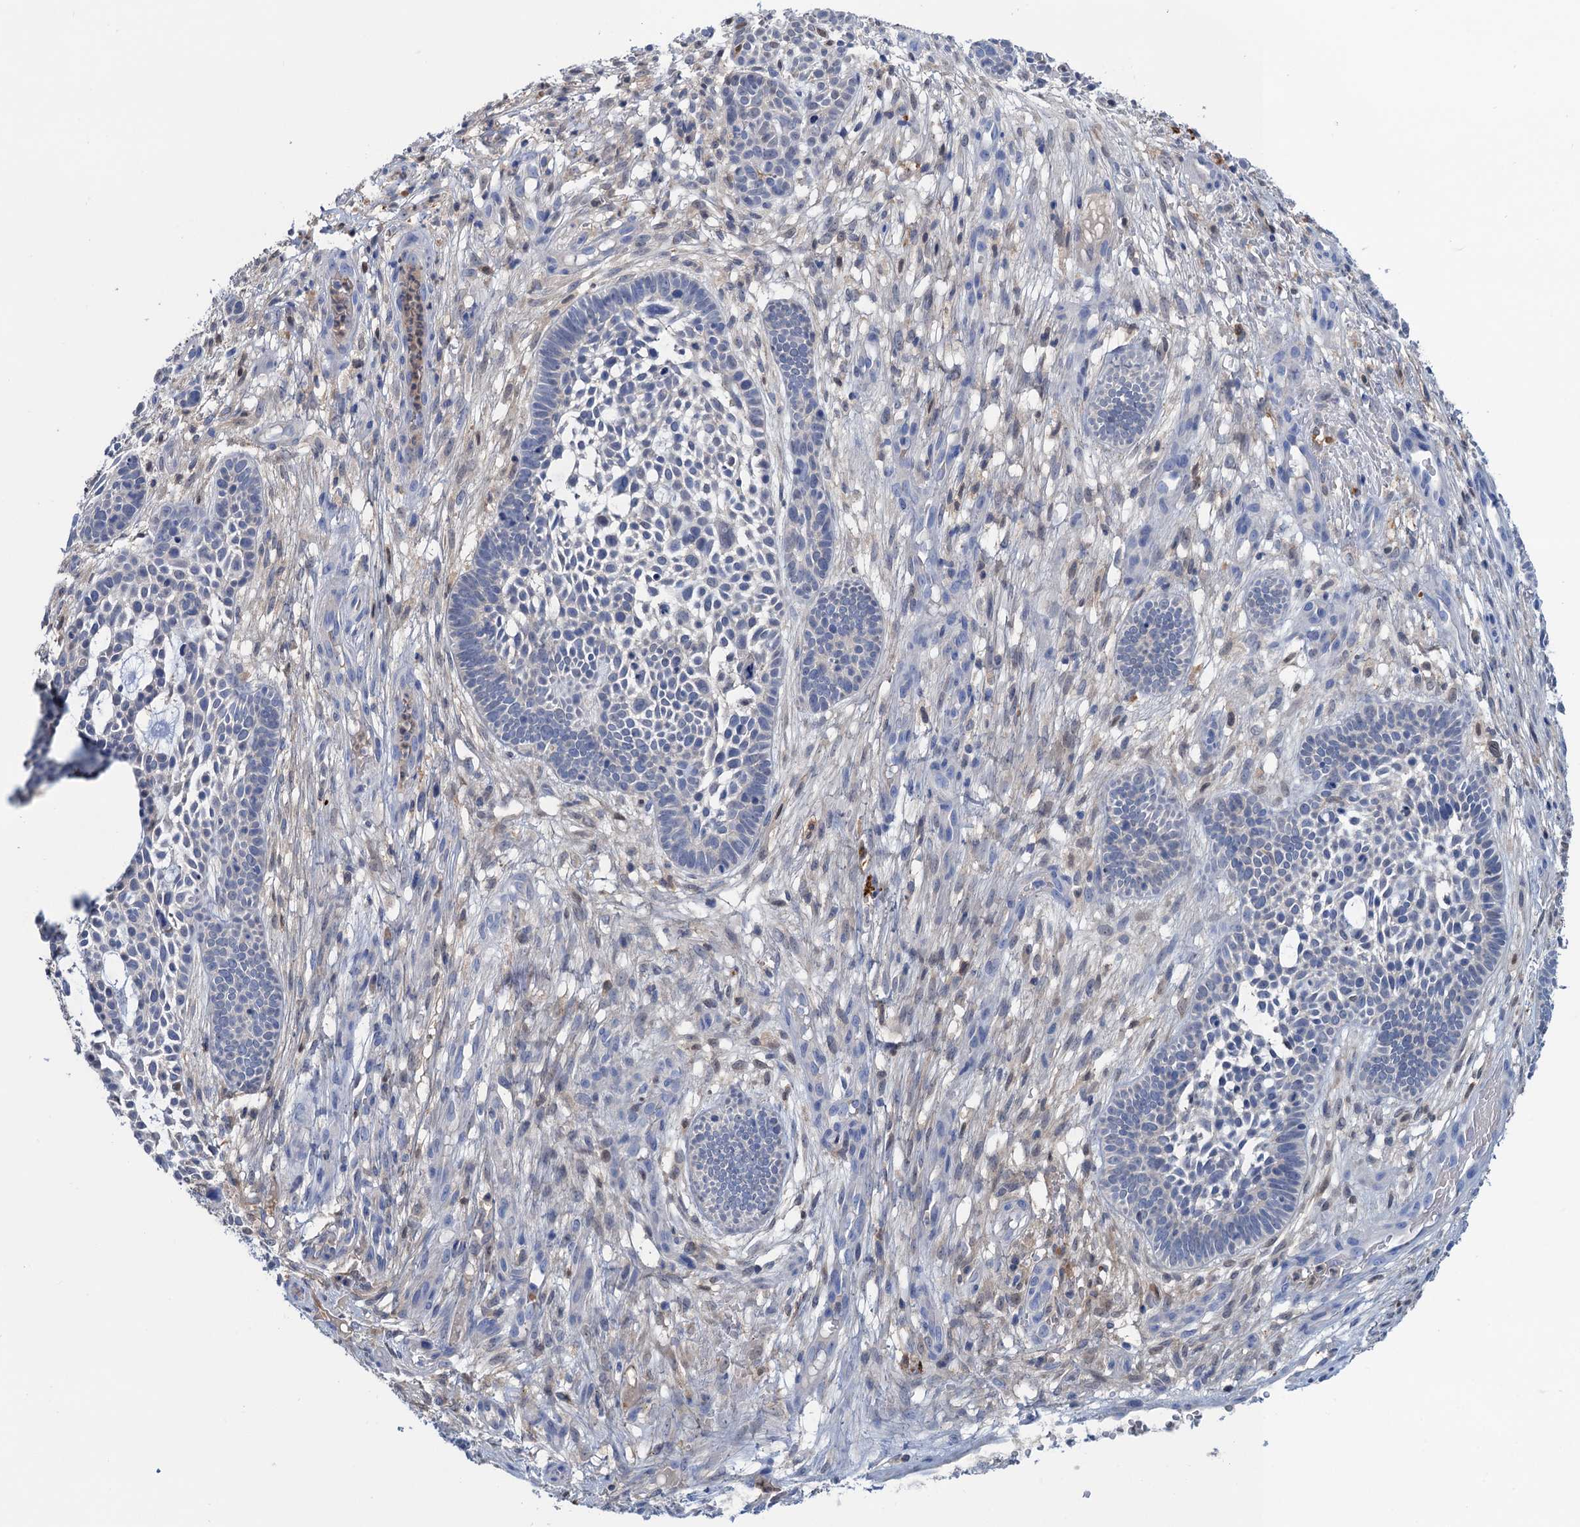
{"staining": {"intensity": "negative", "quantity": "none", "location": "none"}, "tissue": "skin cancer", "cell_type": "Tumor cells", "image_type": "cancer", "snomed": [{"axis": "morphology", "description": "Basal cell carcinoma"}, {"axis": "topography", "description": "Skin"}], "caption": "Immunohistochemistry image of human skin cancer stained for a protein (brown), which shows no staining in tumor cells.", "gene": "FAH", "patient": {"sex": "male", "age": 89}}